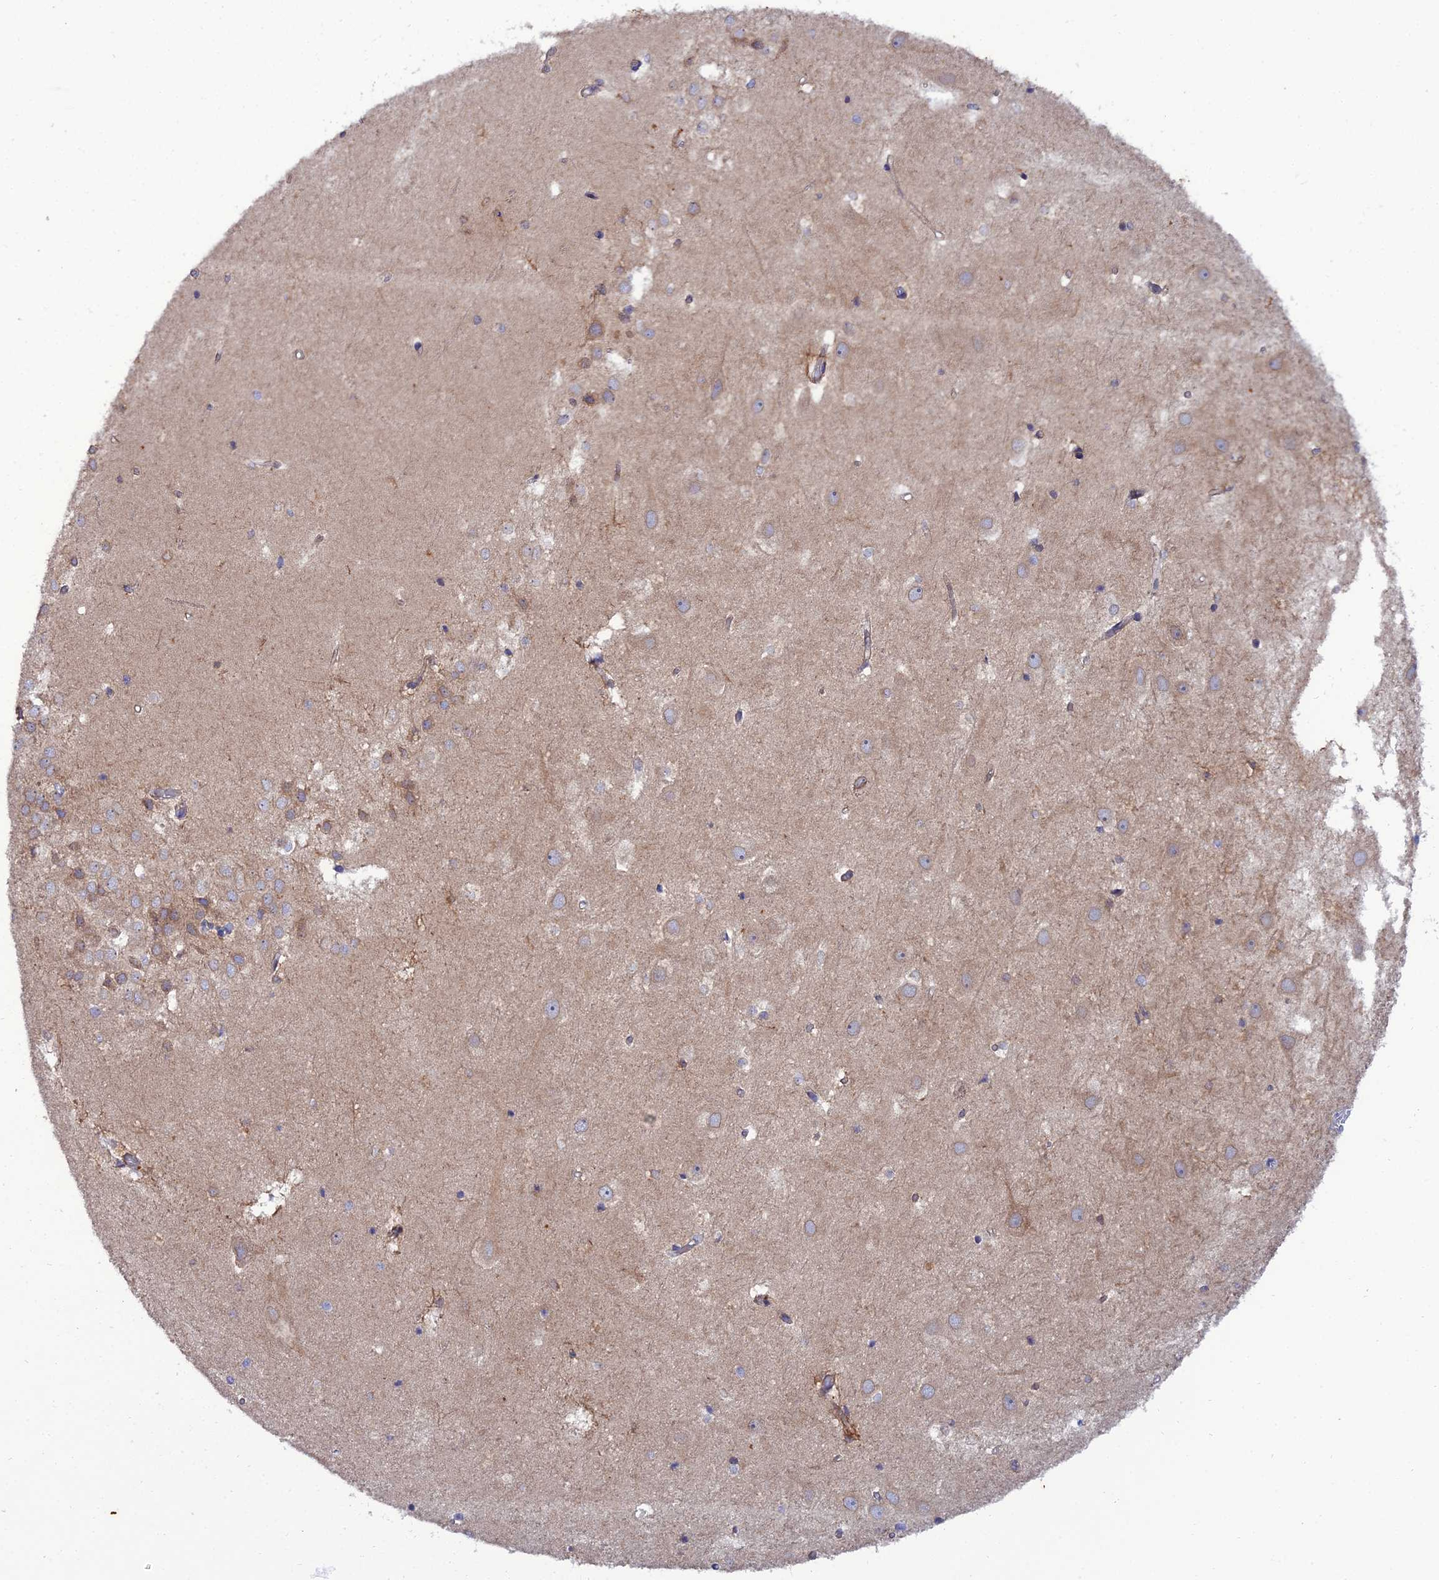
{"staining": {"intensity": "moderate", "quantity": "<25%", "location": "cytoplasmic/membranous"}, "tissue": "hippocampus", "cell_type": "Glial cells", "image_type": "normal", "snomed": [{"axis": "morphology", "description": "Normal tissue, NOS"}, {"axis": "topography", "description": "Hippocampus"}], "caption": "Glial cells display moderate cytoplasmic/membranous expression in about <25% of cells in unremarkable hippocampus.", "gene": "ARL6IP1", "patient": {"sex": "female", "age": 52}}